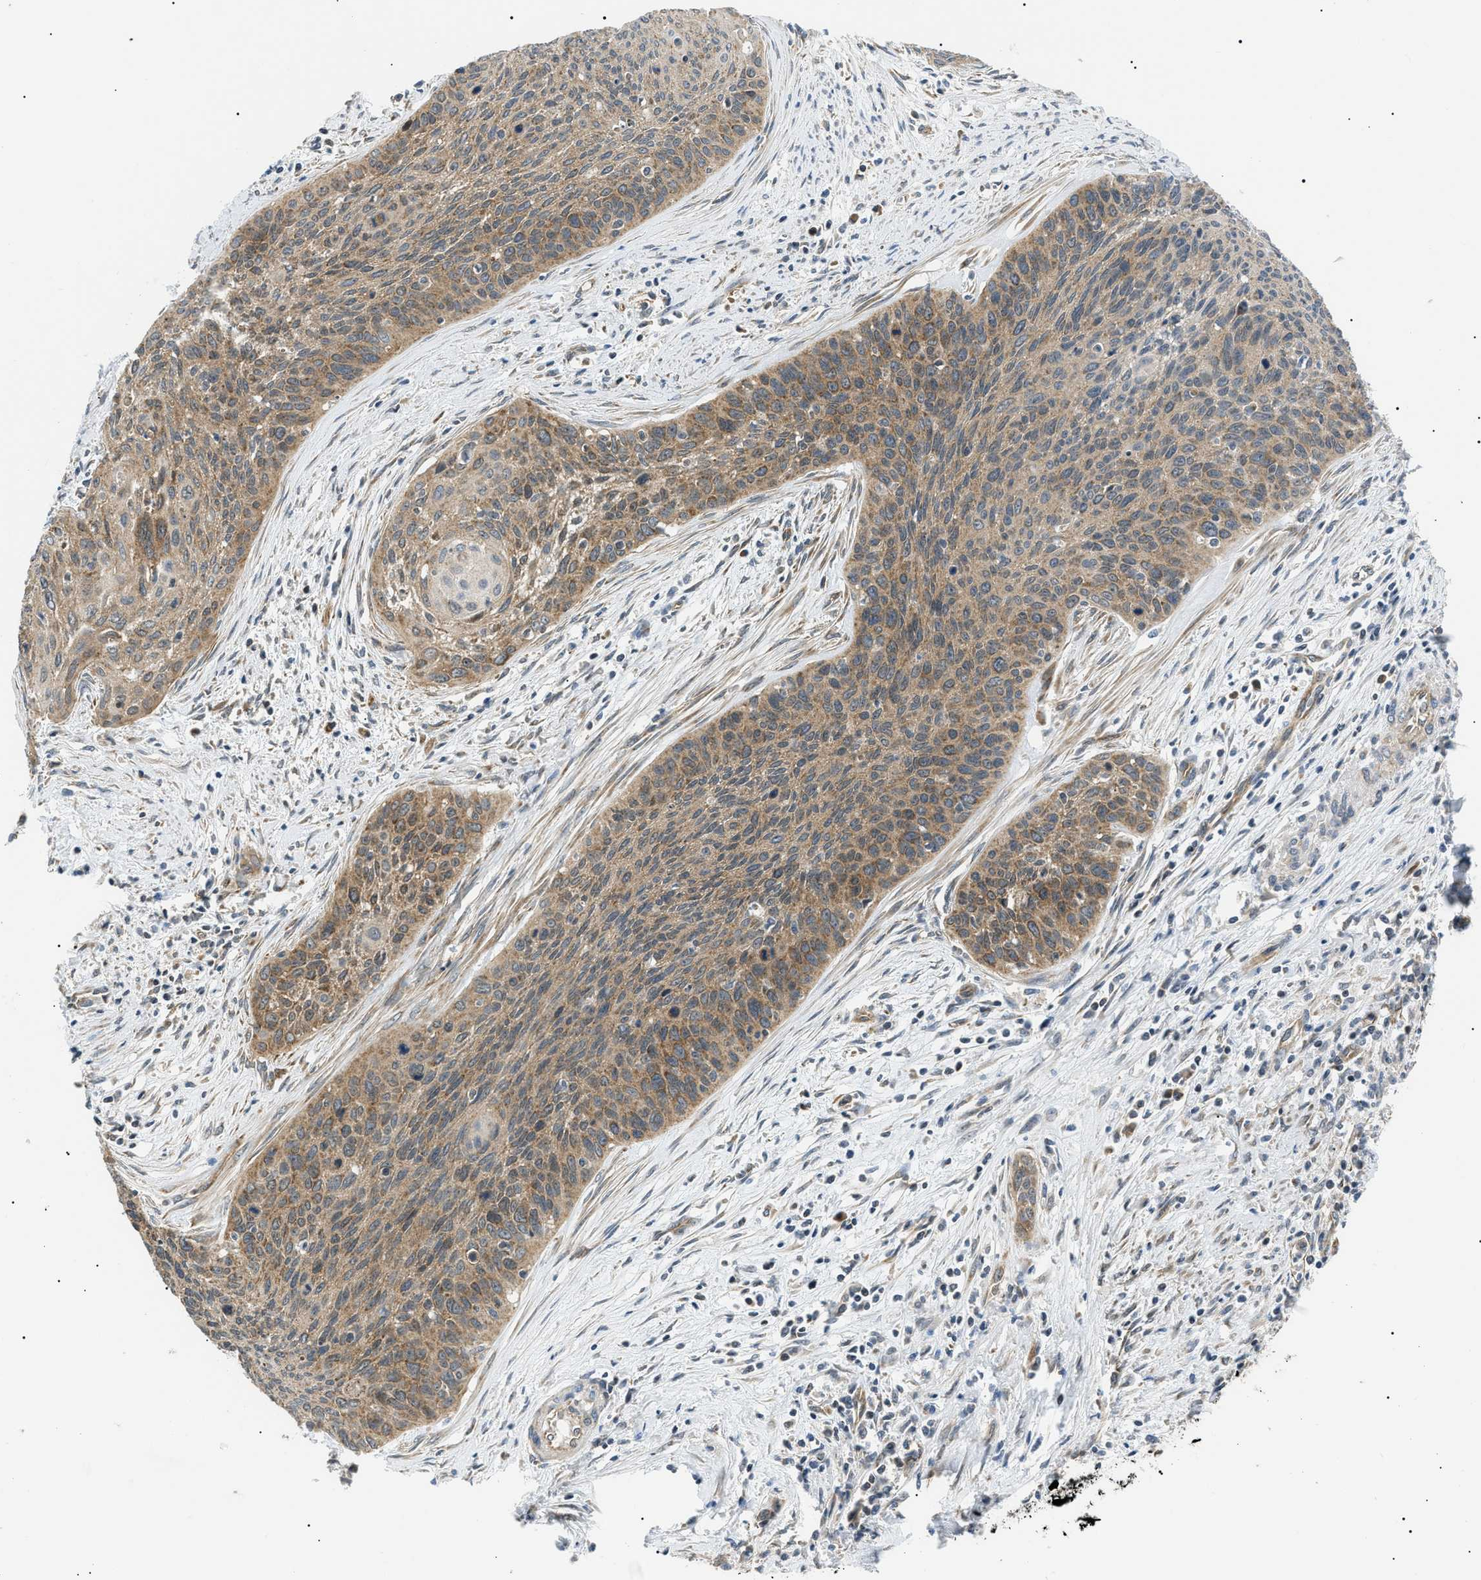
{"staining": {"intensity": "moderate", "quantity": ">75%", "location": "cytoplasmic/membranous"}, "tissue": "cervical cancer", "cell_type": "Tumor cells", "image_type": "cancer", "snomed": [{"axis": "morphology", "description": "Squamous cell carcinoma, NOS"}, {"axis": "topography", "description": "Cervix"}], "caption": "The photomicrograph shows staining of cervical cancer, revealing moderate cytoplasmic/membranous protein positivity (brown color) within tumor cells. The staining was performed using DAB (3,3'-diaminobenzidine) to visualize the protein expression in brown, while the nuclei were stained in blue with hematoxylin (Magnification: 20x).", "gene": "SRPK1", "patient": {"sex": "female", "age": 55}}